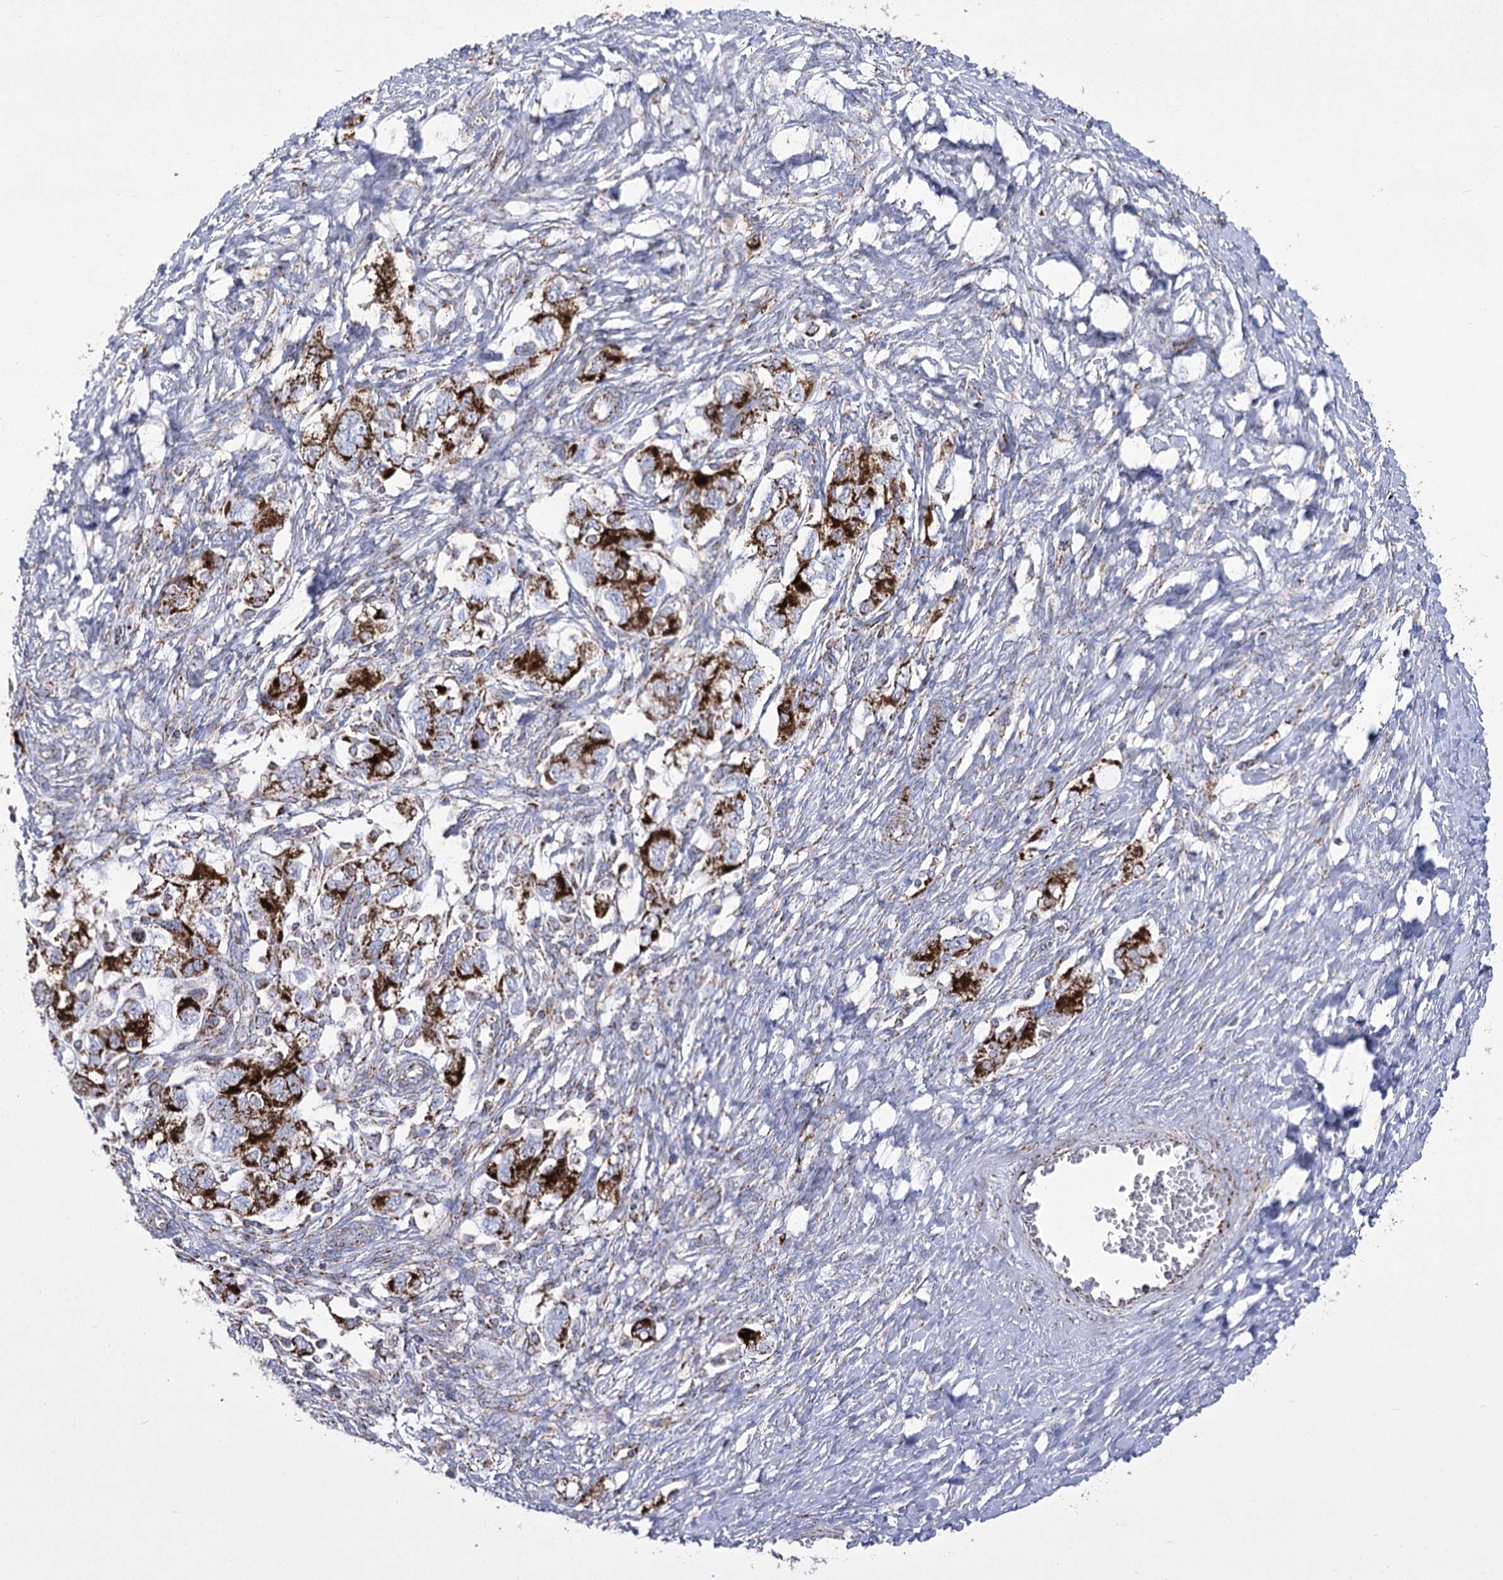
{"staining": {"intensity": "strong", "quantity": ">75%", "location": "cytoplasmic/membranous"}, "tissue": "ovarian cancer", "cell_type": "Tumor cells", "image_type": "cancer", "snomed": [{"axis": "morphology", "description": "Carcinoma, NOS"}, {"axis": "morphology", "description": "Cystadenocarcinoma, serous, NOS"}, {"axis": "topography", "description": "Ovary"}], "caption": "Immunohistochemistry (IHC) of human ovarian cancer shows high levels of strong cytoplasmic/membranous staining in about >75% of tumor cells.", "gene": "PDHB", "patient": {"sex": "female", "age": 69}}